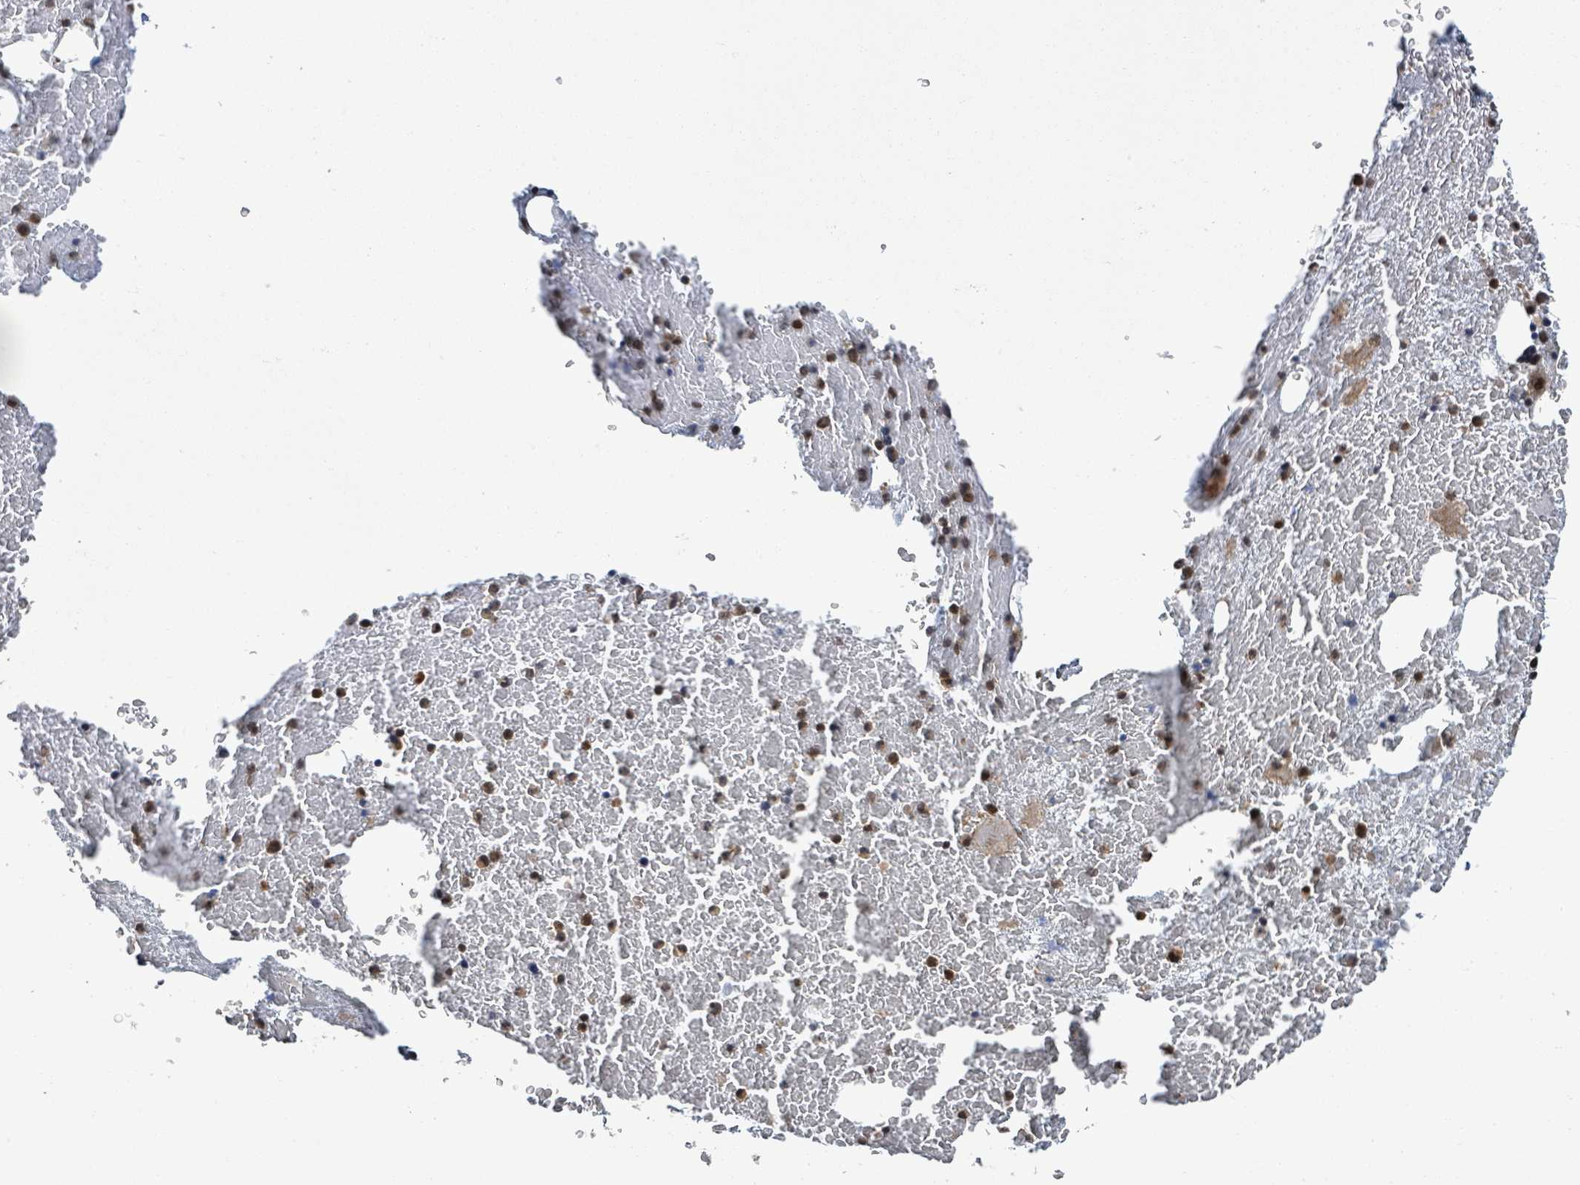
{"staining": {"intensity": "moderate", "quantity": "25%-75%", "location": "cytoplasmic/membranous,nuclear"}, "tissue": "bone marrow", "cell_type": "Hematopoietic cells", "image_type": "normal", "snomed": [{"axis": "morphology", "description": "Normal tissue, NOS"}, {"axis": "topography", "description": "Bone marrow"}], "caption": "Bone marrow stained with a brown dye shows moderate cytoplasmic/membranous,nuclear positive staining in about 25%-75% of hematopoietic cells.", "gene": "ENSG00000256500", "patient": {"sex": "male", "age": 89}}